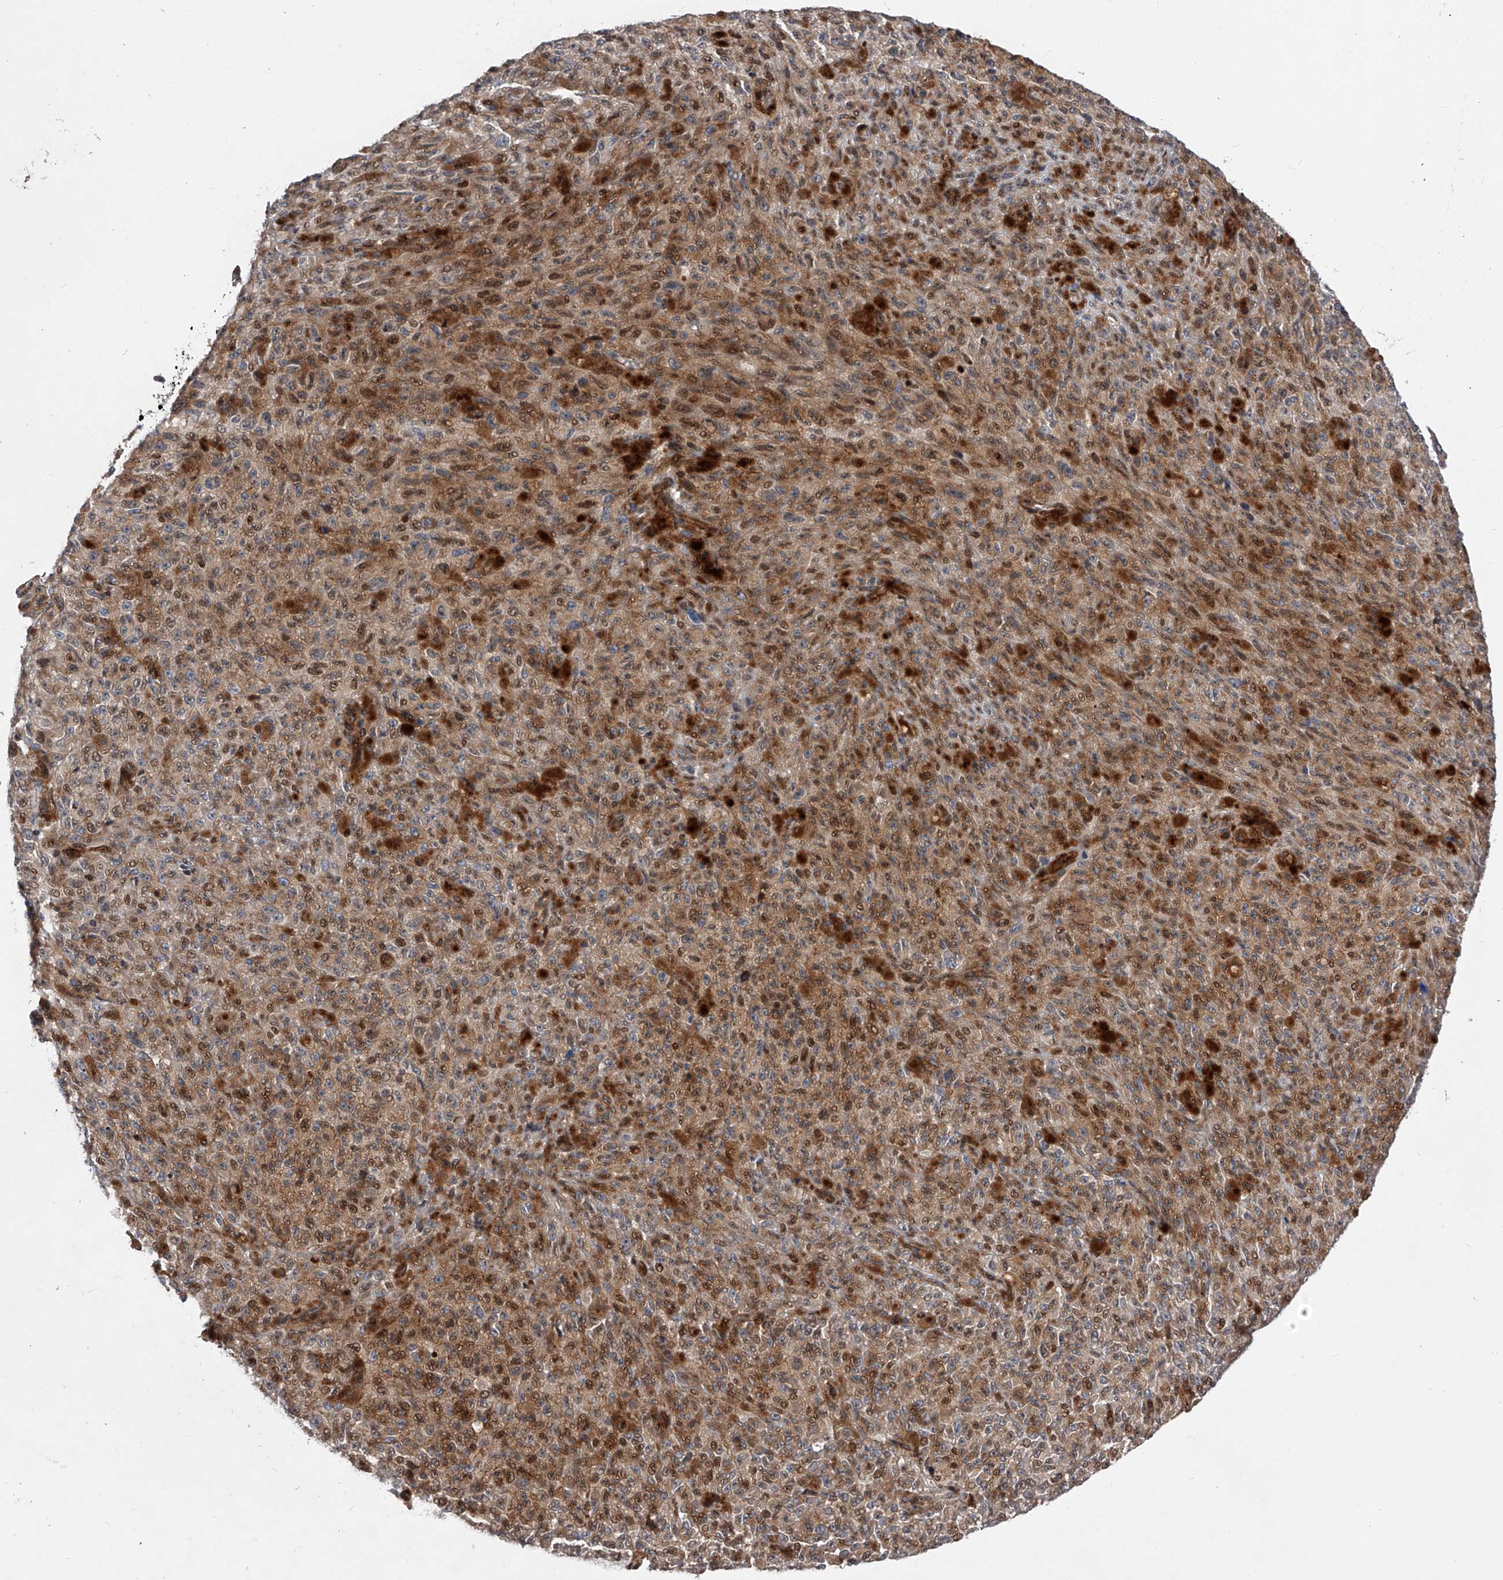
{"staining": {"intensity": "moderate", "quantity": ">75%", "location": "cytoplasmic/membranous,nuclear"}, "tissue": "melanoma", "cell_type": "Tumor cells", "image_type": "cancer", "snomed": [{"axis": "morphology", "description": "Malignant melanoma, NOS"}, {"axis": "topography", "description": "Skin"}], "caption": "Immunohistochemical staining of malignant melanoma displays medium levels of moderate cytoplasmic/membranous and nuclear expression in approximately >75% of tumor cells.", "gene": "PDSS2", "patient": {"sex": "female", "age": 82}}